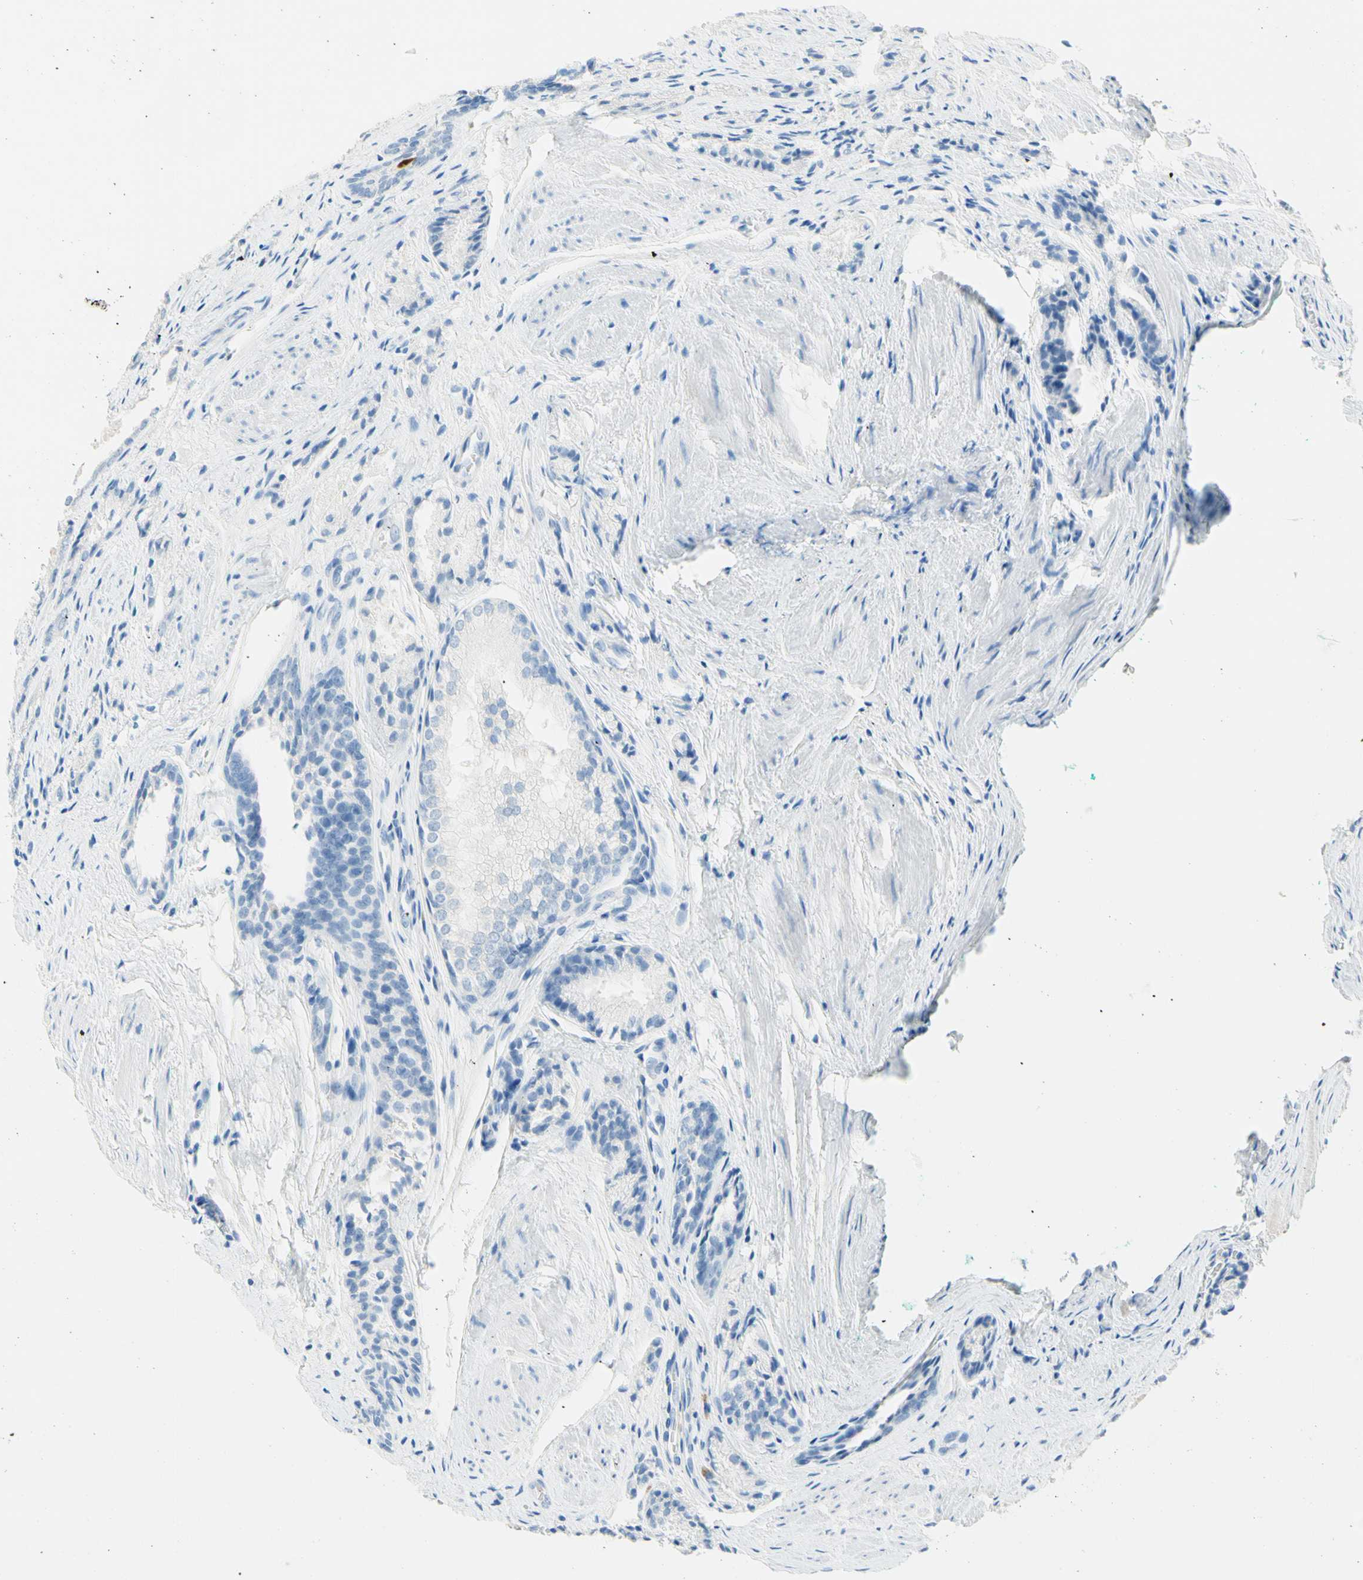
{"staining": {"intensity": "negative", "quantity": "none", "location": "none"}, "tissue": "prostate cancer", "cell_type": "Tumor cells", "image_type": "cancer", "snomed": [{"axis": "morphology", "description": "Adenocarcinoma, Low grade"}, {"axis": "topography", "description": "Prostate"}], "caption": "Immunohistochemistry (IHC) of prostate adenocarcinoma (low-grade) shows no positivity in tumor cells. The staining was performed using DAB (3,3'-diaminobenzidine) to visualize the protein expression in brown, while the nuclei were stained in blue with hematoxylin (Magnification: 20x).", "gene": "IL6ST", "patient": {"sex": "male", "age": 60}}